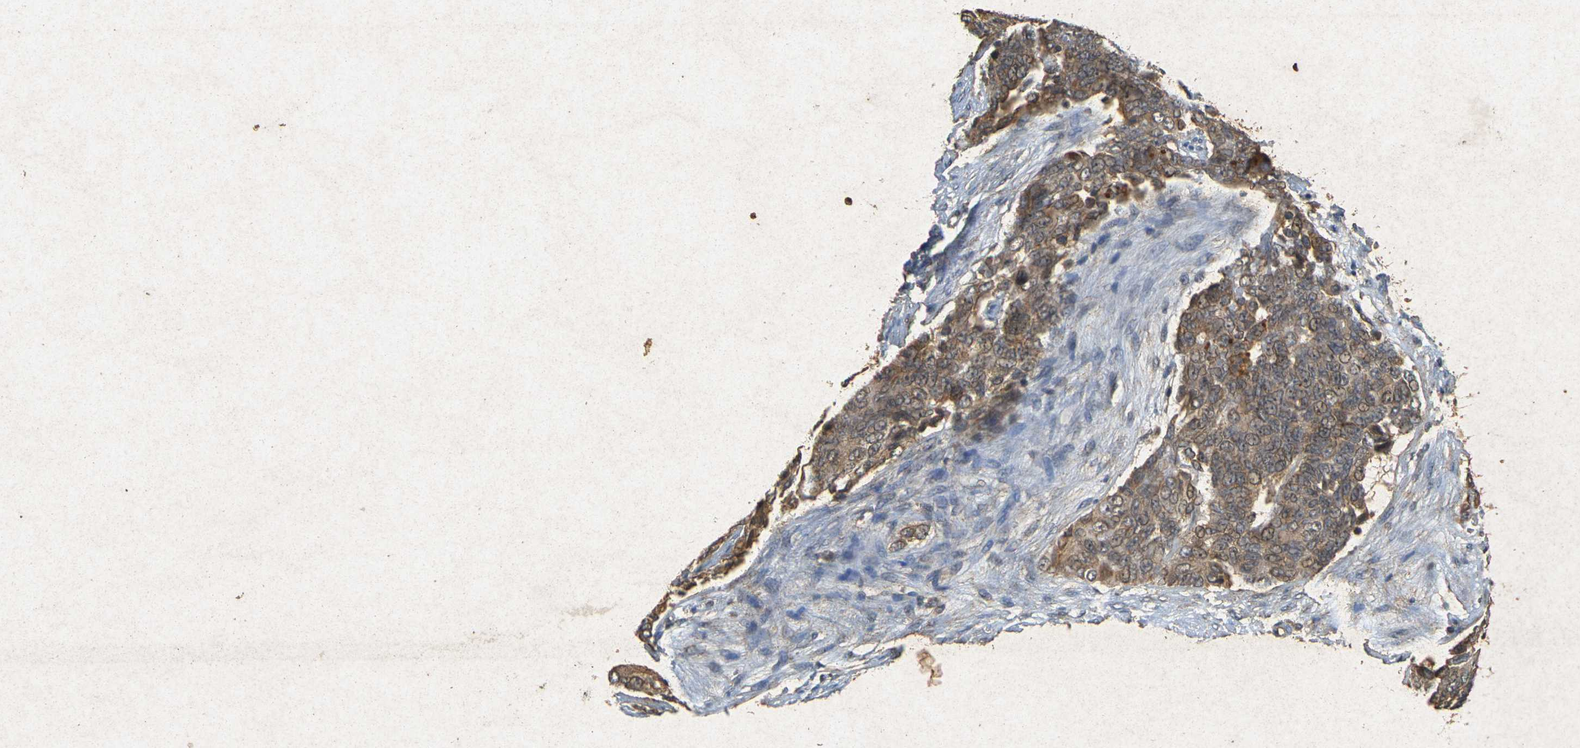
{"staining": {"intensity": "moderate", "quantity": ">75%", "location": "cytoplasmic/membranous"}, "tissue": "ovarian cancer", "cell_type": "Tumor cells", "image_type": "cancer", "snomed": [{"axis": "morphology", "description": "Carcinoma, endometroid"}, {"axis": "topography", "description": "Ovary"}], "caption": "Endometroid carcinoma (ovarian) tissue demonstrates moderate cytoplasmic/membranous staining in approximately >75% of tumor cells The staining was performed using DAB (3,3'-diaminobenzidine), with brown indicating positive protein expression. Nuclei are stained blue with hematoxylin.", "gene": "ERN1", "patient": {"sex": "female", "age": 51}}